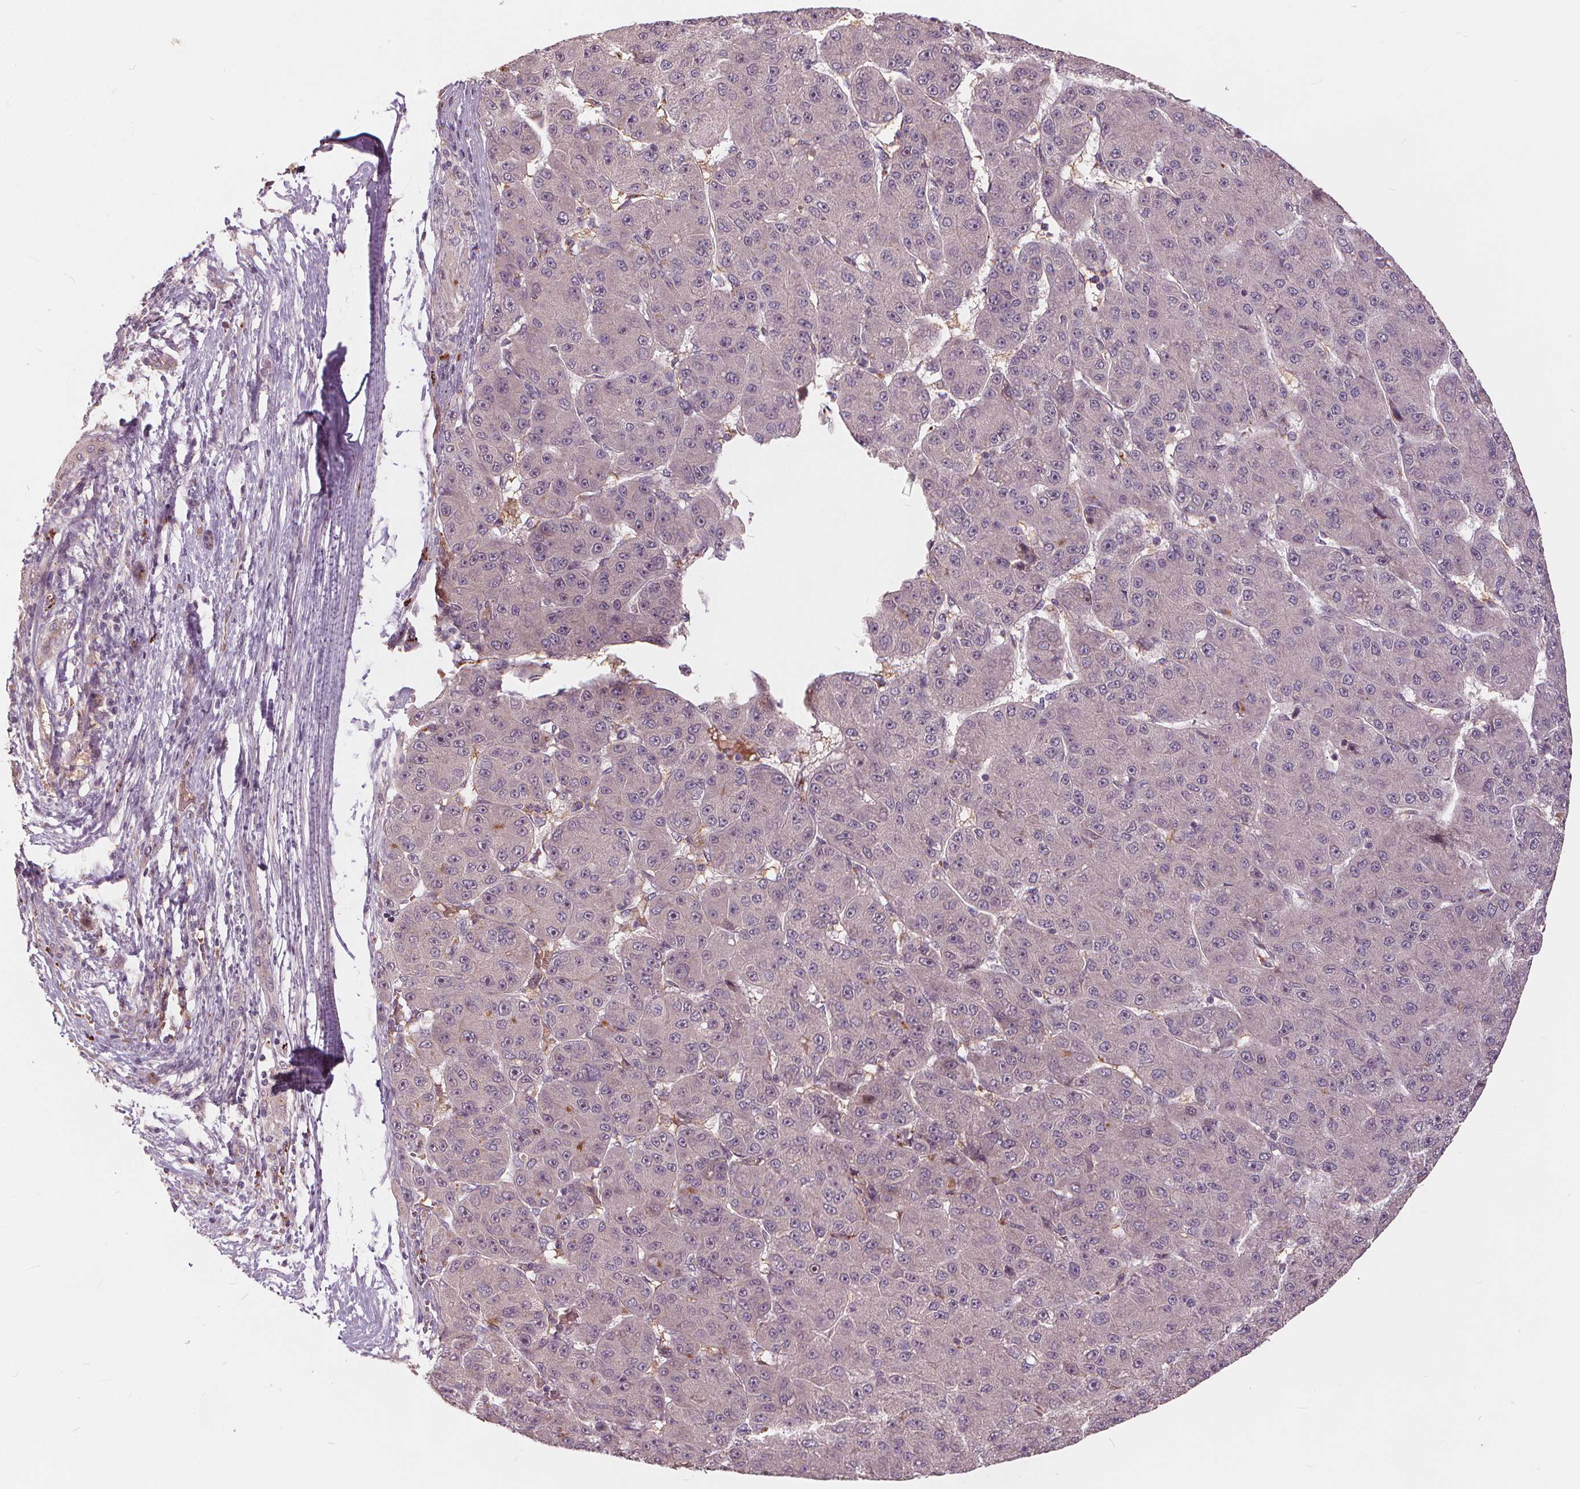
{"staining": {"intensity": "negative", "quantity": "none", "location": "none"}, "tissue": "liver cancer", "cell_type": "Tumor cells", "image_type": "cancer", "snomed": [{"axis": "morphology", "description": "Carcinoma, Hepatocellular, NOS"}, {"axis": "topography", "description": "Liver"}], "caption": "Immunohistochemistry histopathology image of neoplastic tissue: liver cancer (hepatocellular carcinoma) stained with DAB (3,3'-diaminobenzidine) displays no significant protein staining in tumor cells. (DAB (3,3'-diaminobenzidine) immunohistochemistry with hematoxylin counter stain).", "gene": "IPO13", "patient": {"sex": "male", "age": 67}}